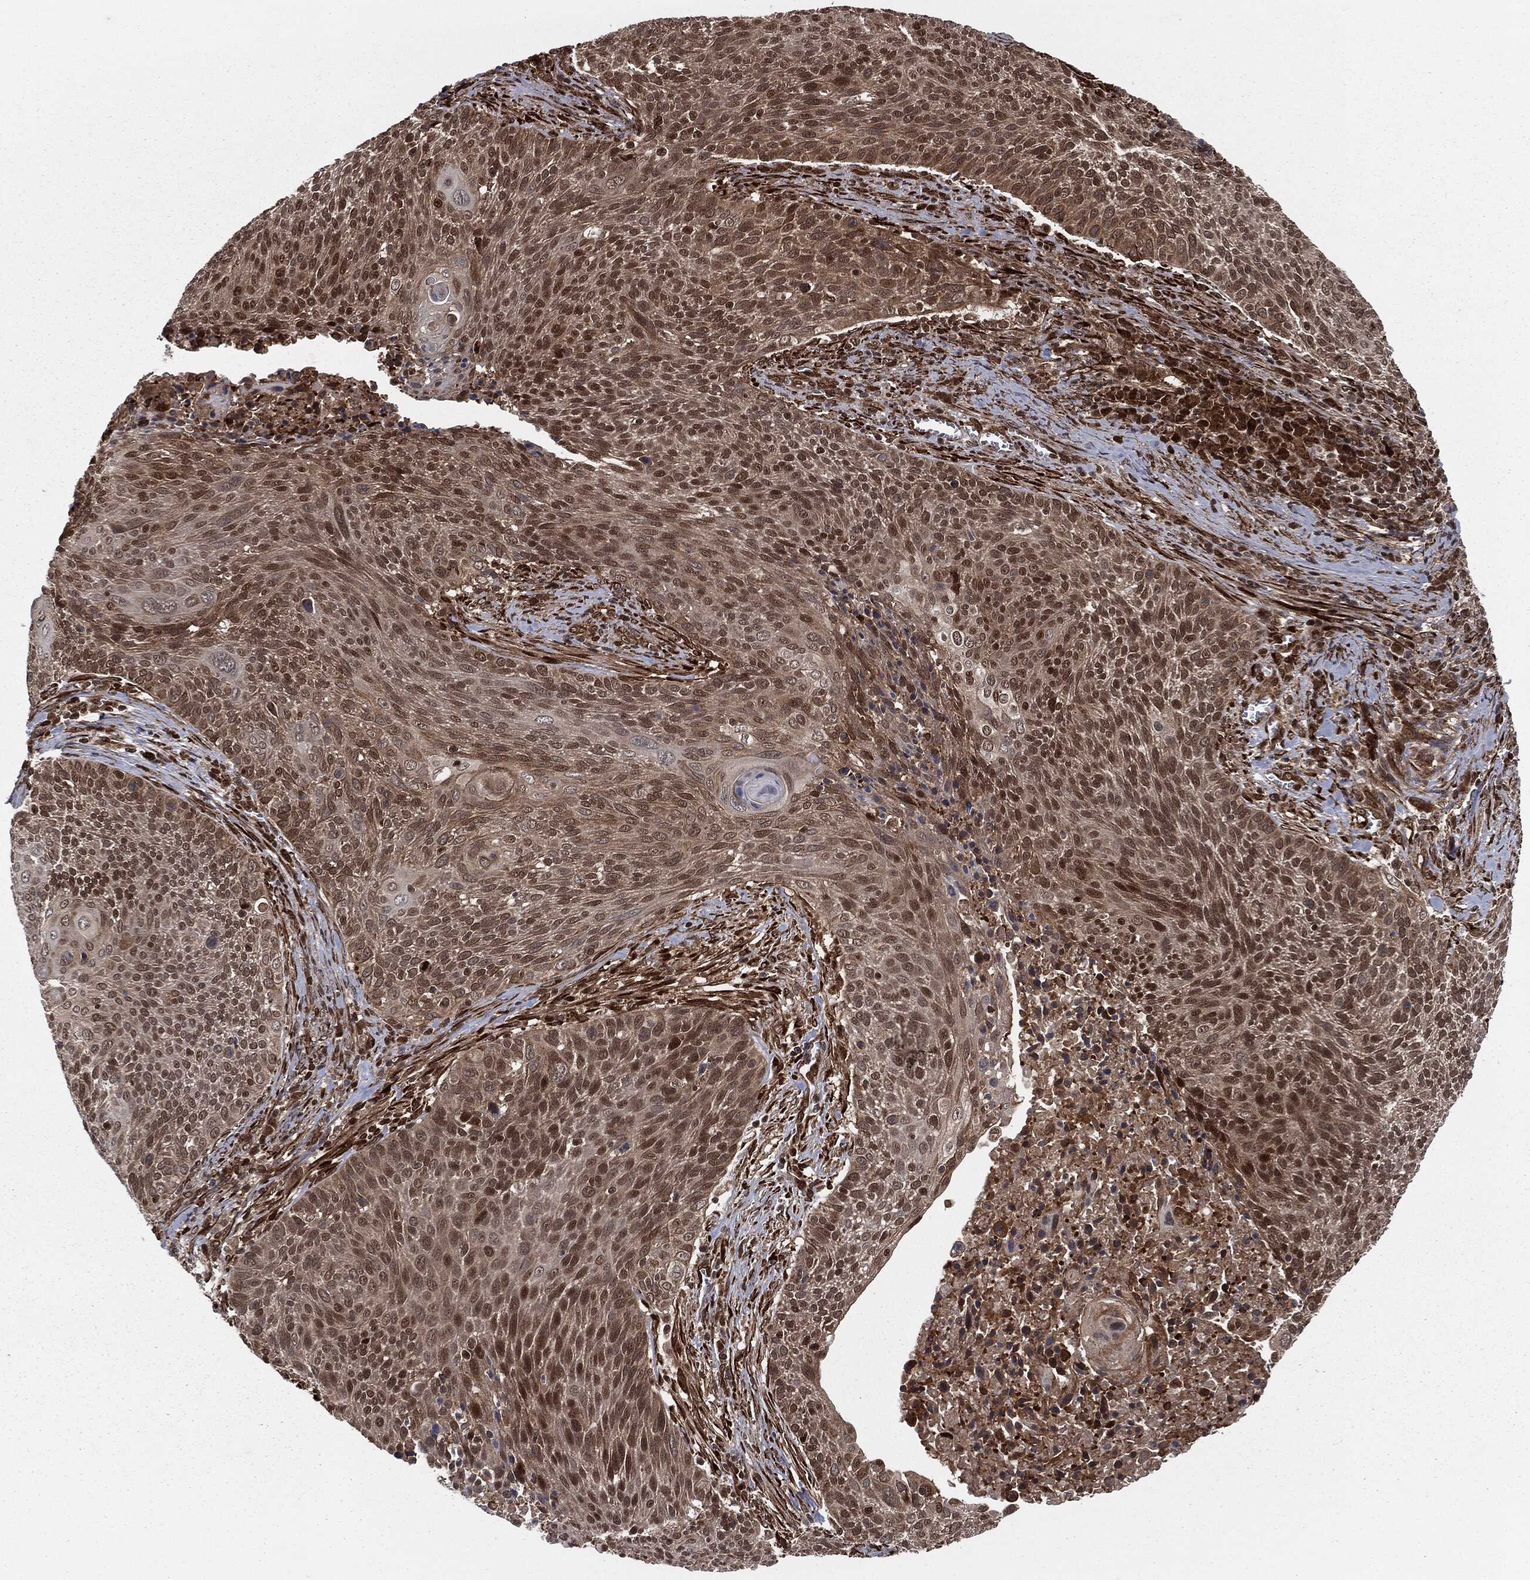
{"staining": {"intensity": "strong", "quantity": "<25%", "location": "nuclear"}, "tissue": "cervical cancer", "cell_type": "Tumor cells", "image_type": "cancer", "snomed": [{"axis": "morphology", "description": "Squamous cell carcinoma, NOS"}, {"axis": "topography", "description": "Cervix"}], "caption": "A medium amount of strong nuclear positivity is identified in about <25% of tumor cells in cervical squamous cell carcinoma tissue.", "gene": "RANBP9", "patient": {"sex": "female", "age": 31}}